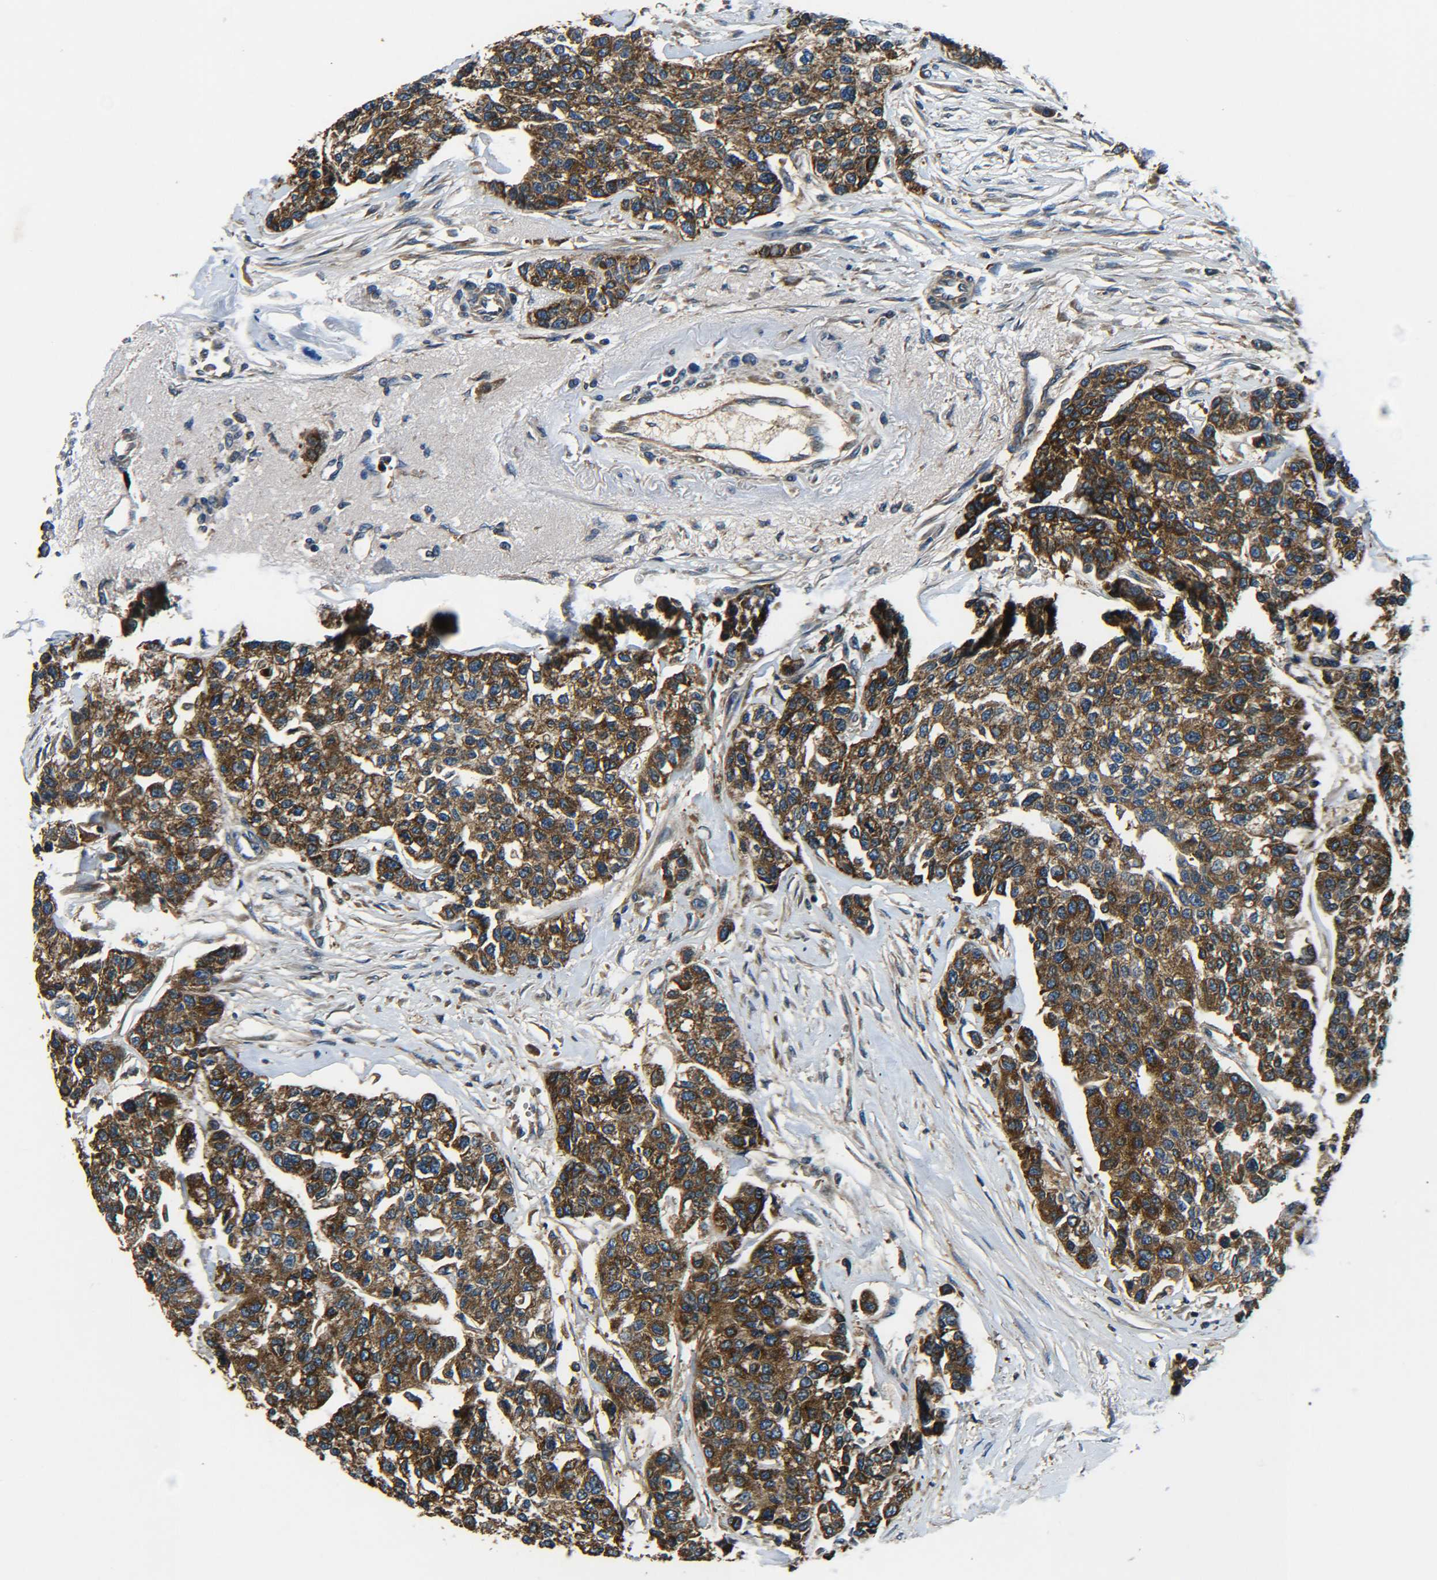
{"staining": {"intensity": "strong", "quantity": ">75%", "location": "cytoplasmic/membranous"}, "tissue": "breast cancer", "cell_type": "Tumor cells", "image_type": "cancer", "snomed": [{"axis": "morphology", "description": "Duct carcinoma"}, {"axis": "topography", "description": "Breast"}], "caption": "Breast cancer (infiltrating ductal carcinoma) was stained to show a protein in brown. There is high levels of strong cytoplasmic/membranous staining in approximately >75% of tumor cells.", "gene": "RAB1B", "patient": {"sex": "female", "age": 51}}